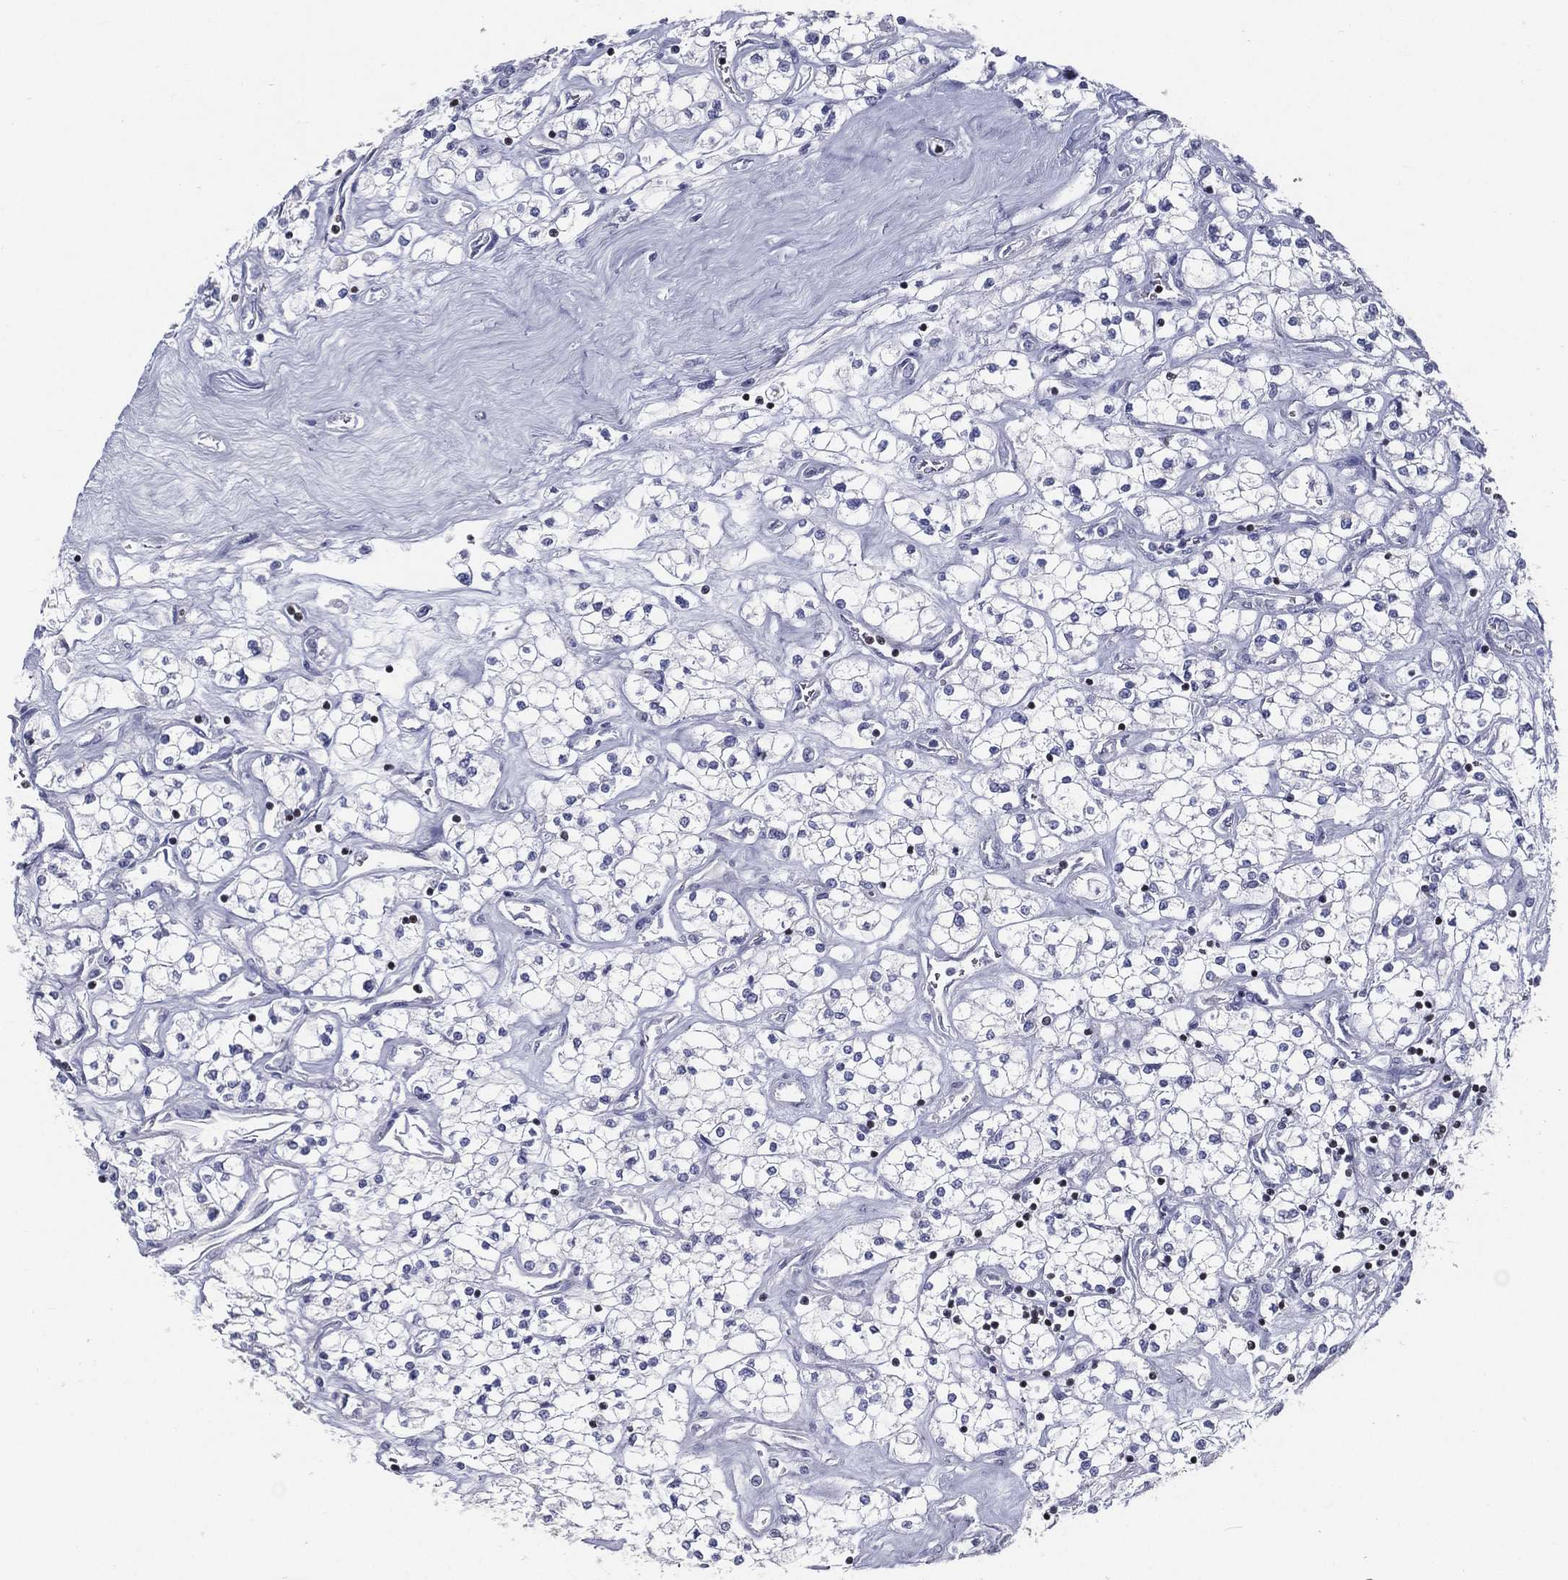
{"staining": {"intensity": "negative", "quantity": "none", "location": "none"}, "tissue": "renal cancer", "cell_type": "Tumor cells", "image_type": "cancer", "snomed": [{"axis": "morphology", "description": "Adenocarcinoma, NOS"}, {"axis": "topography", "description": "Kidney"}], "caption": "Histopathology image shows no significant protein positivity in tumor cells of renal cancer (adenocarcinoma). (DAB immunohistochemistry (IHC) visualized using brightfield microscopy, high magnification).", "gene": "PYHIN1", "patient": {"sex": "male", "age": 80}}